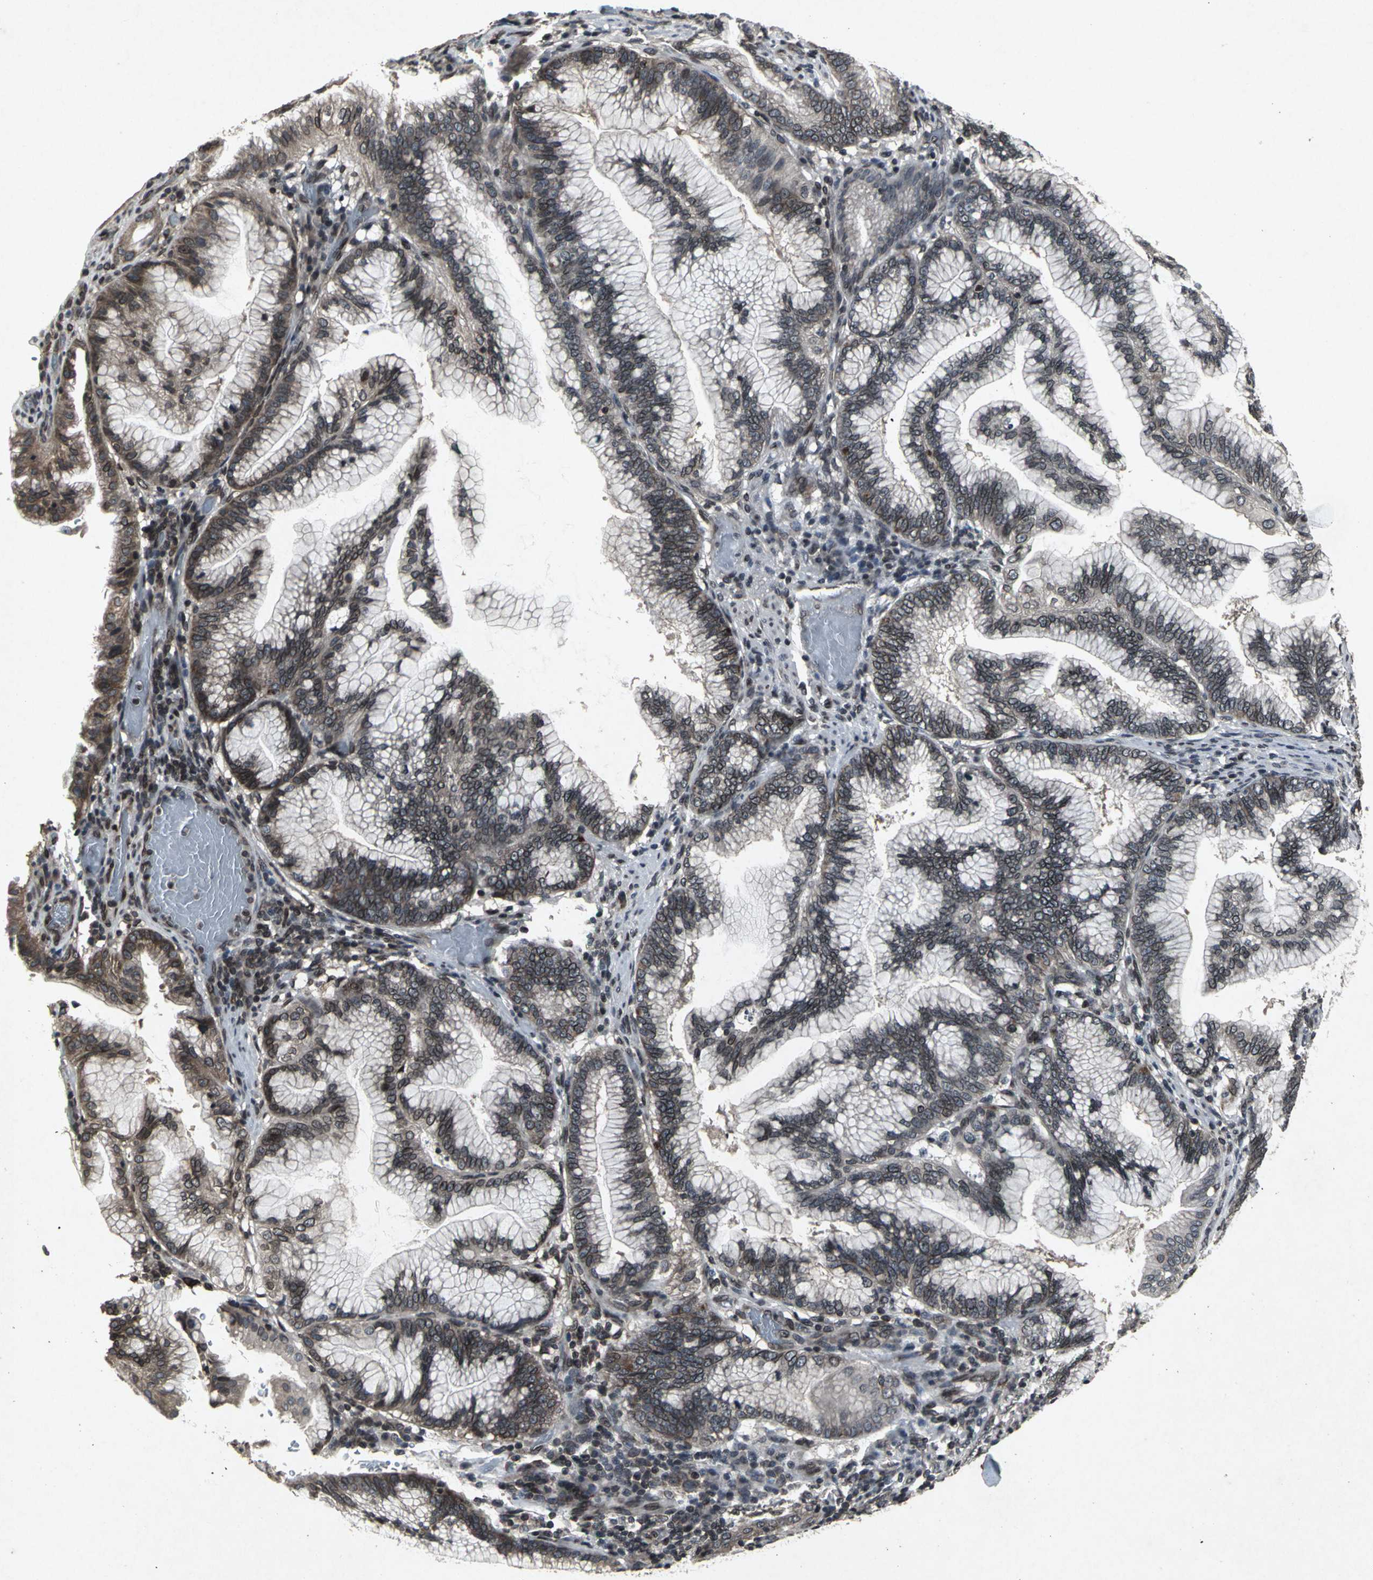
{"staining": {"intensity": "moderate", "quantity": ">75%", "location": "nuclear"}, "tissue": "pancreatic cancer", "cell_type": "Tumor cells", "image_type": "cancer", "snomed": [{"axis": "morphology", "description": "Adenocarcinoma, NOS"}, {"axis": "topography", "description": "Pancreas"}], "caption": "Protein staining by IHC reveals moderate nuclear expression in about >75% of tumor cells in pancreatic adenocarcinoma.", "gene": "SH2B3", "patient": {"sex": "female", "age": 64}}